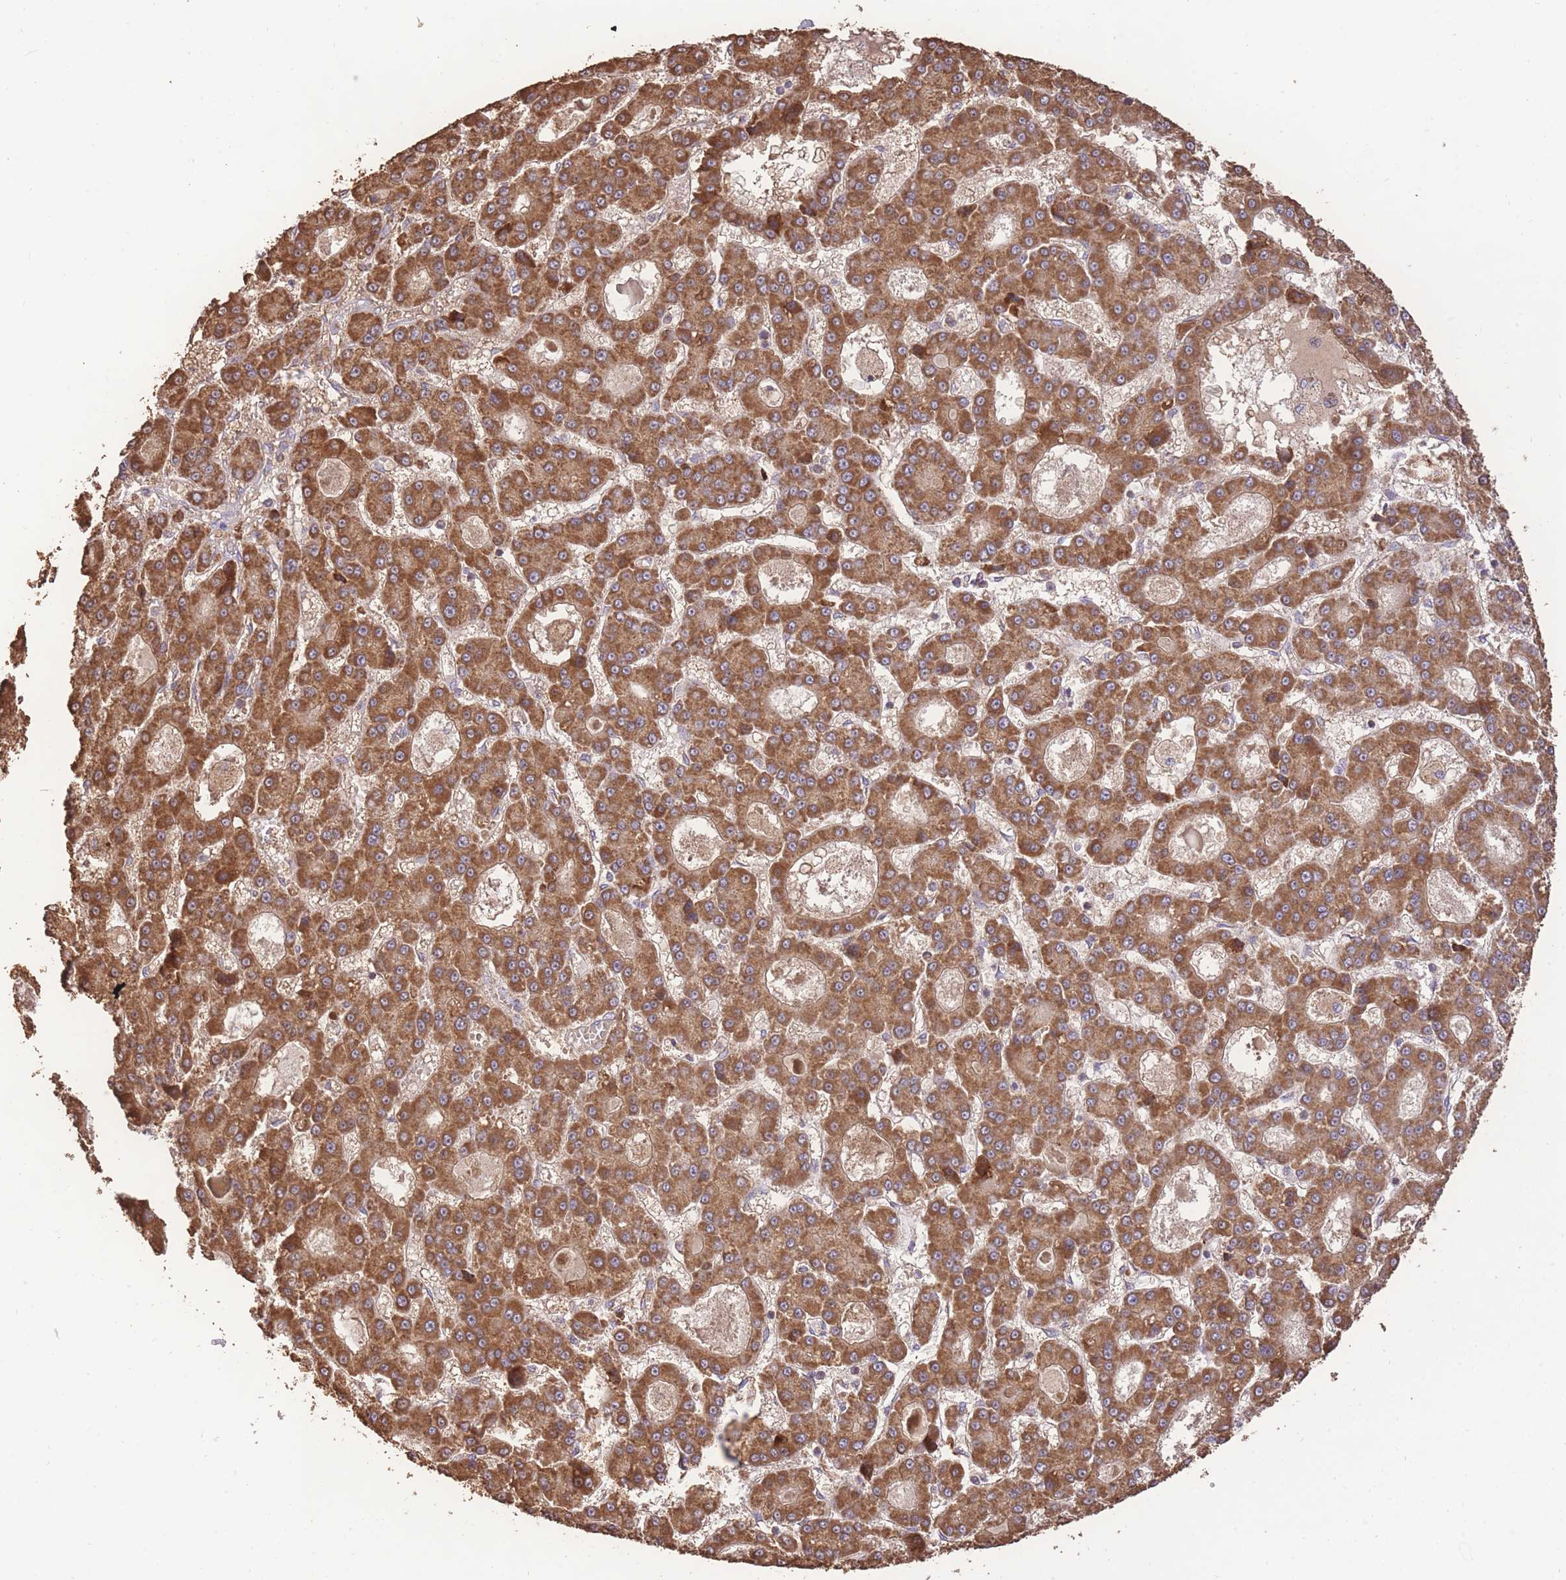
{"staining": {"intensity": "strong", "quantity": ">75%", "location": "cytoplasmic/membranous"}, "tissue": "liver cancer", "cell_type": "Tumor cells", "image_type": "cancer", "snomed": [{"axis": "morphology", "description": "Carcinoma, Hepatocellular, NOS"}, {"axis": "topography", "description": "Liver"}], "caption": "This image exhibits immunohistochemistry staining of liver hepatocellular carcinoma, with high strong cytoplasmic/membranous positivity in approximately >75% of tumor cells.", "gene": "PREP", "patient": {"sex": "male", "age": 70}}